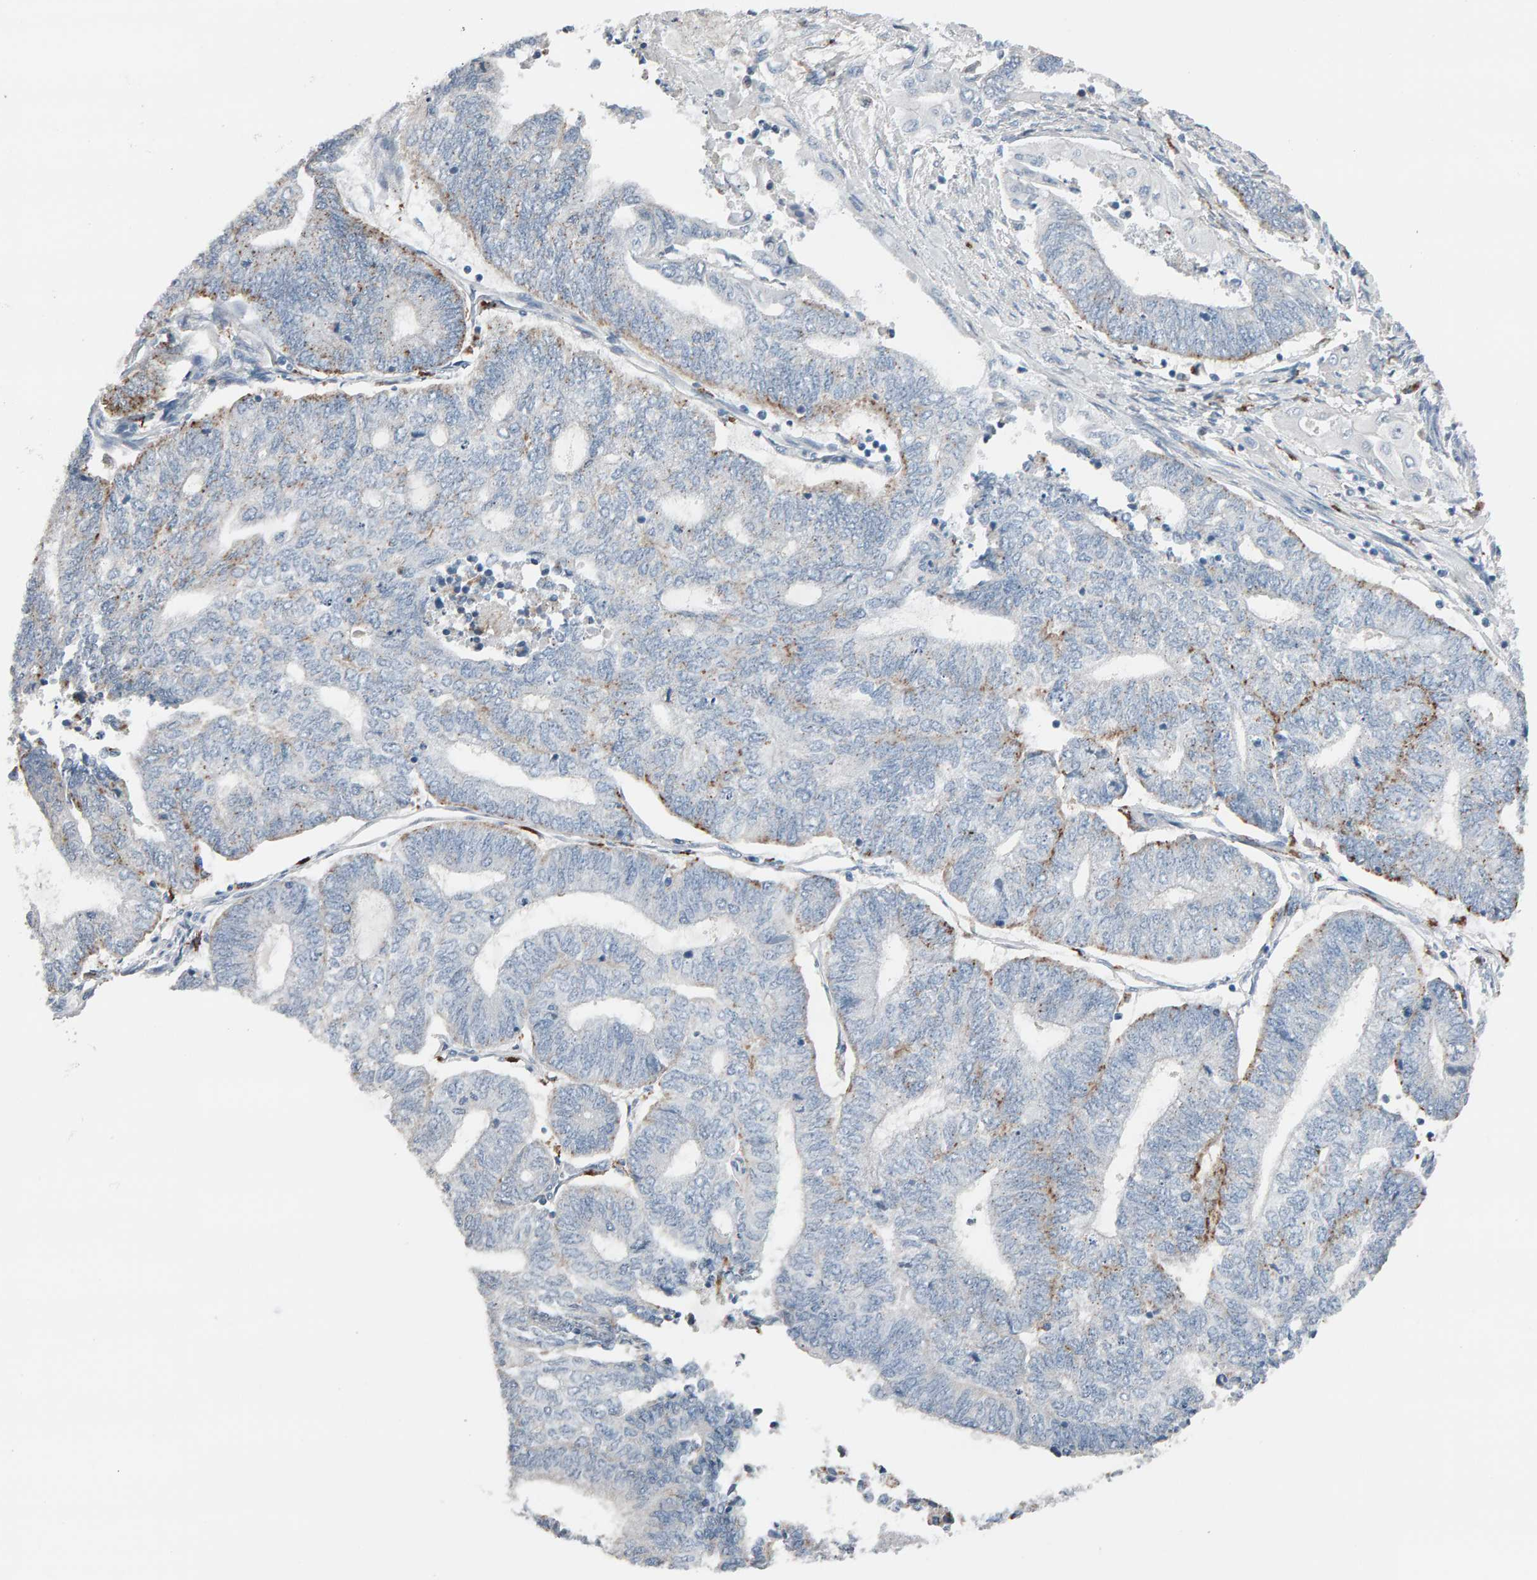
{"staining": {"intensity": "moderate", "quantity": "<25%", "location": "cytoplasmic/membranous"}, "tissue": "endometrial cancer", "cell_type": "Tumor cells", "image_type": "cancer", "snomed": [{"axis": "morphology", "description": "Adenocarcinoma, NOS"}, {"axis": "topography", "description": "Uterus"}, {"axis": "topography", "description": "Endometrium"}], "caption": "Protein staining of endometrial cancer tissue displays moderate cytoplasmic/membranous staining in about <25% of tumor cells. (IHC, brightfield microscopy, high magnification).", "gene": "IPPK", "patient": {"sex": "female", "age": 70}}